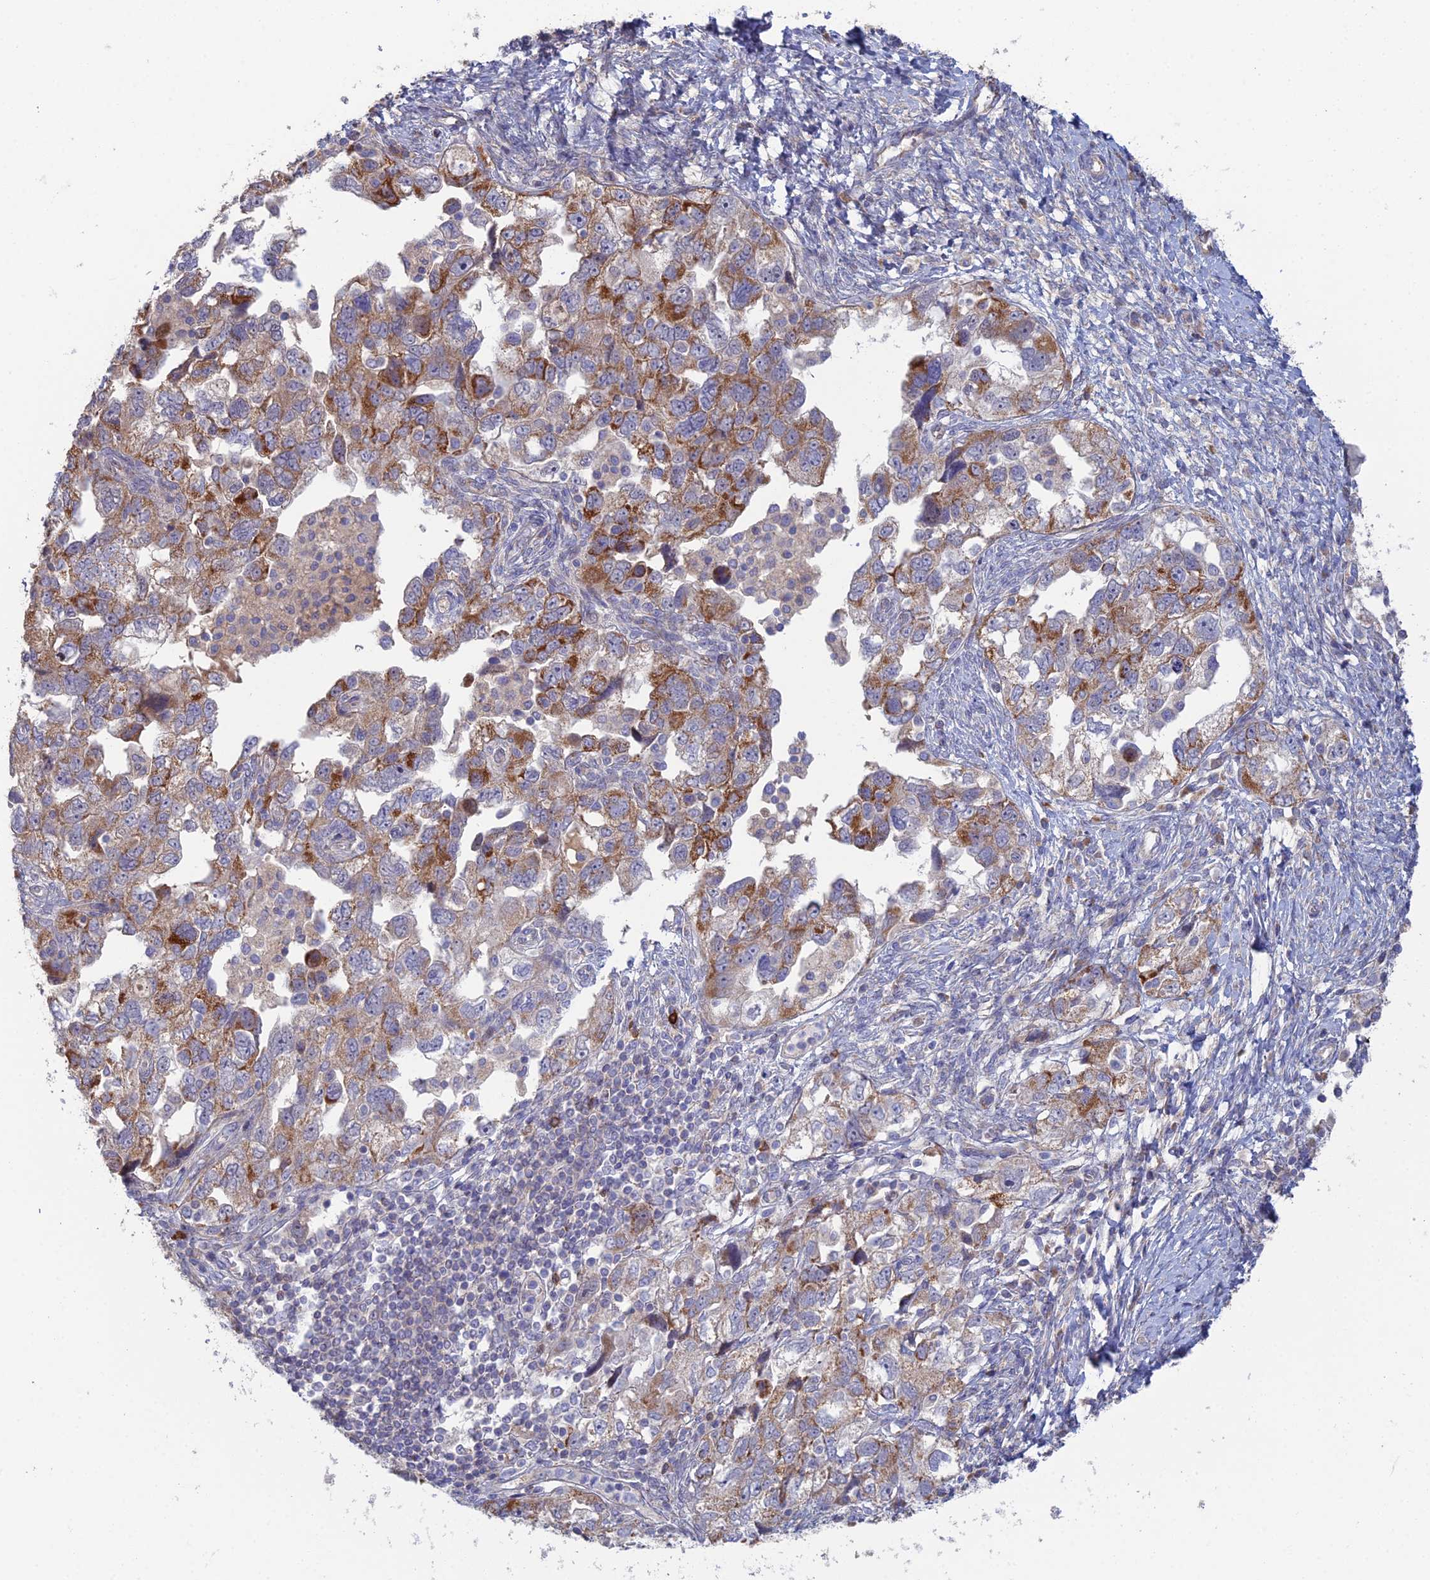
{"staining": {"intensity": "moderate", "quantity": ">75%", "location": "cytoplasmic/membranous"}, "tissue": "ovarian cancer", "cell_type": "Tumor cells", "image_type": "cancer", "snomed": [{"axis": "morphology", "description": "Carcinoma, NOS"}, {"axis": "morphology", "description": "Cystadenocarcinoma, serous, NOS"}, {"axis": "topography", "description": "Ovary"}], "caption": "Protein expression analysis of human ovarian cancer reveals moderate cytoplasmic/membranous staining in approximately >75% of tumor cells.", "gene": "ARL16", "patient": {"sex": "female", "age": 69}}